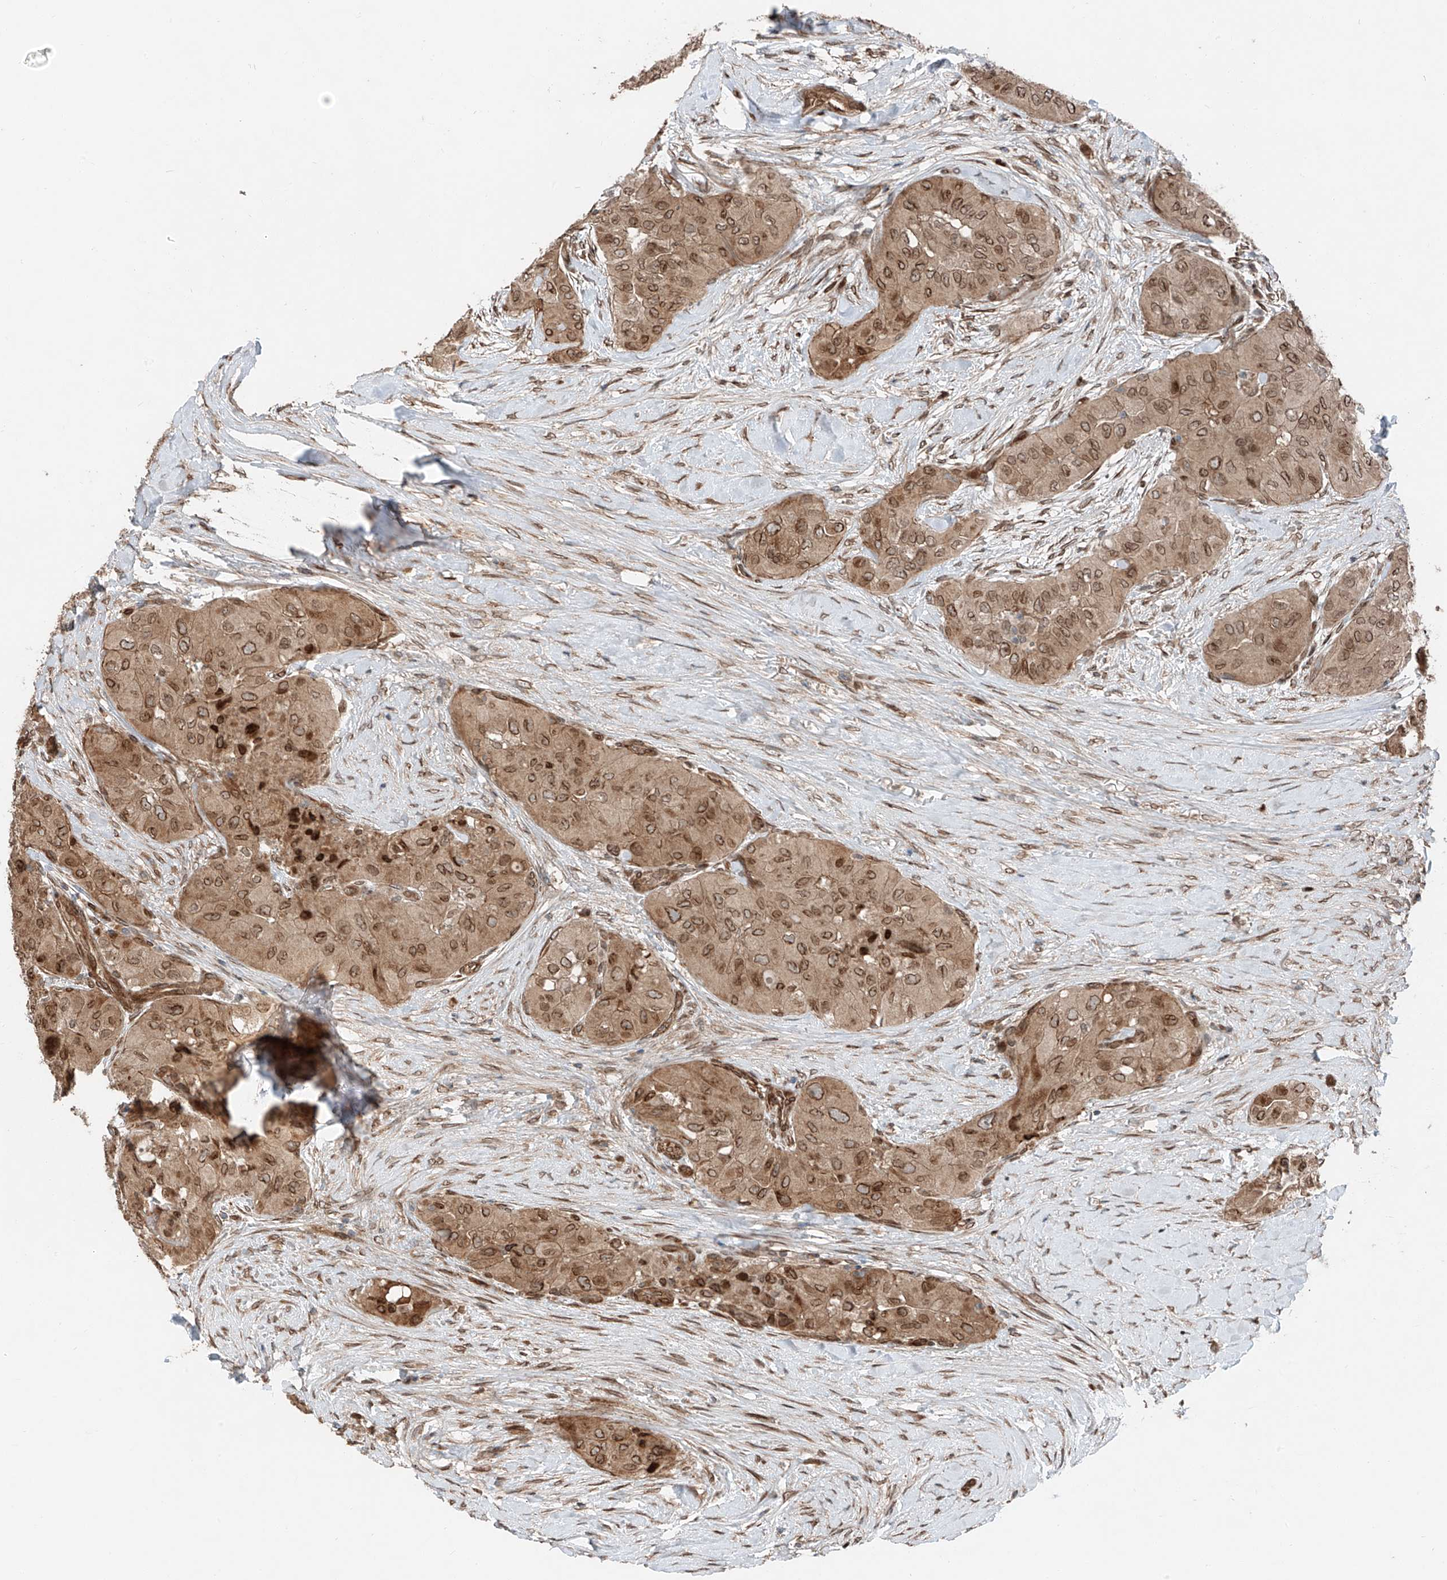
{"staining": {"intensity": "moderate", "quantity": ">75%", "location": "cytoplasmic/membranous,nuclear"}, "tissue": "thyroid cancer", "cell_type": "Tumor cells", "image_type": "cancer", "snomed": [{"axis": "morphology", "description": "Papillary adenocarcinoma, NOS"}, {"axis": "topography", "description": "Thyroid gland"}], "caption": "Brown immunohistochemical staining in human thyroid papillary adenocarcinoma shows moderate cytoplasmic/membranous and nuclear staining in approximately >75% of tumor cells.", "gene": "CEP162", "patient": {"sex": "female", "age": 59}}